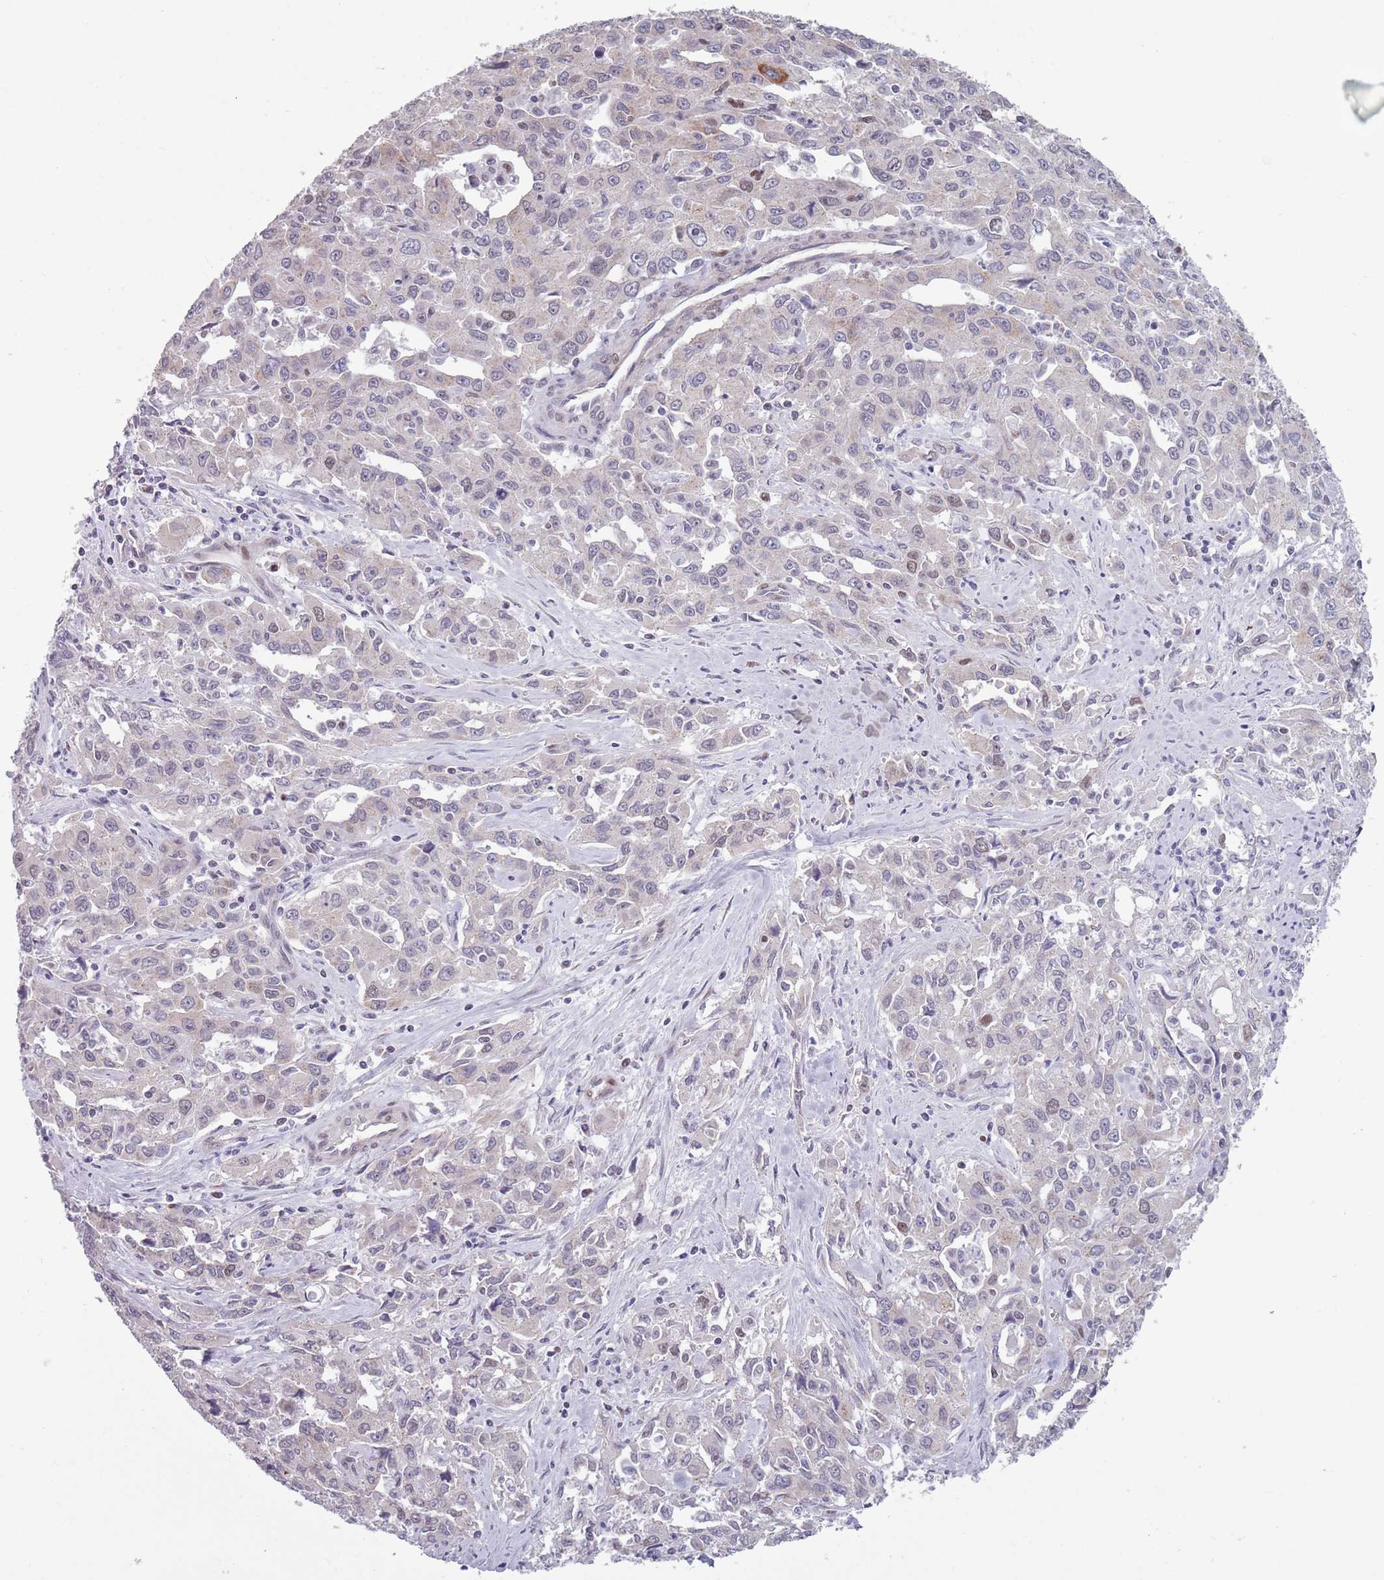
{"staining": {"intensity": "negative", "quantity": "none", "location": "none"}, "tissue": "liver cancer", "cell_type": "Tumor cells", "image_type": "cancer", "snomed": [{"axis": "morphology", "description": "Carcinoma, Hepatocellular, NOS"}, {"axis": "topography", "description": "Liver"}], "caption": "Immunohistochemistry of human liver cancer reveals no staining in tumor cells. (DAB (3,3'-diaminobenzidine) immunohistochemistry (IHC) visualized using brightfield microscopy, high magnification).", "gene": "ZKSCAN2", "patient": {"sex": "male", "age": 63}}